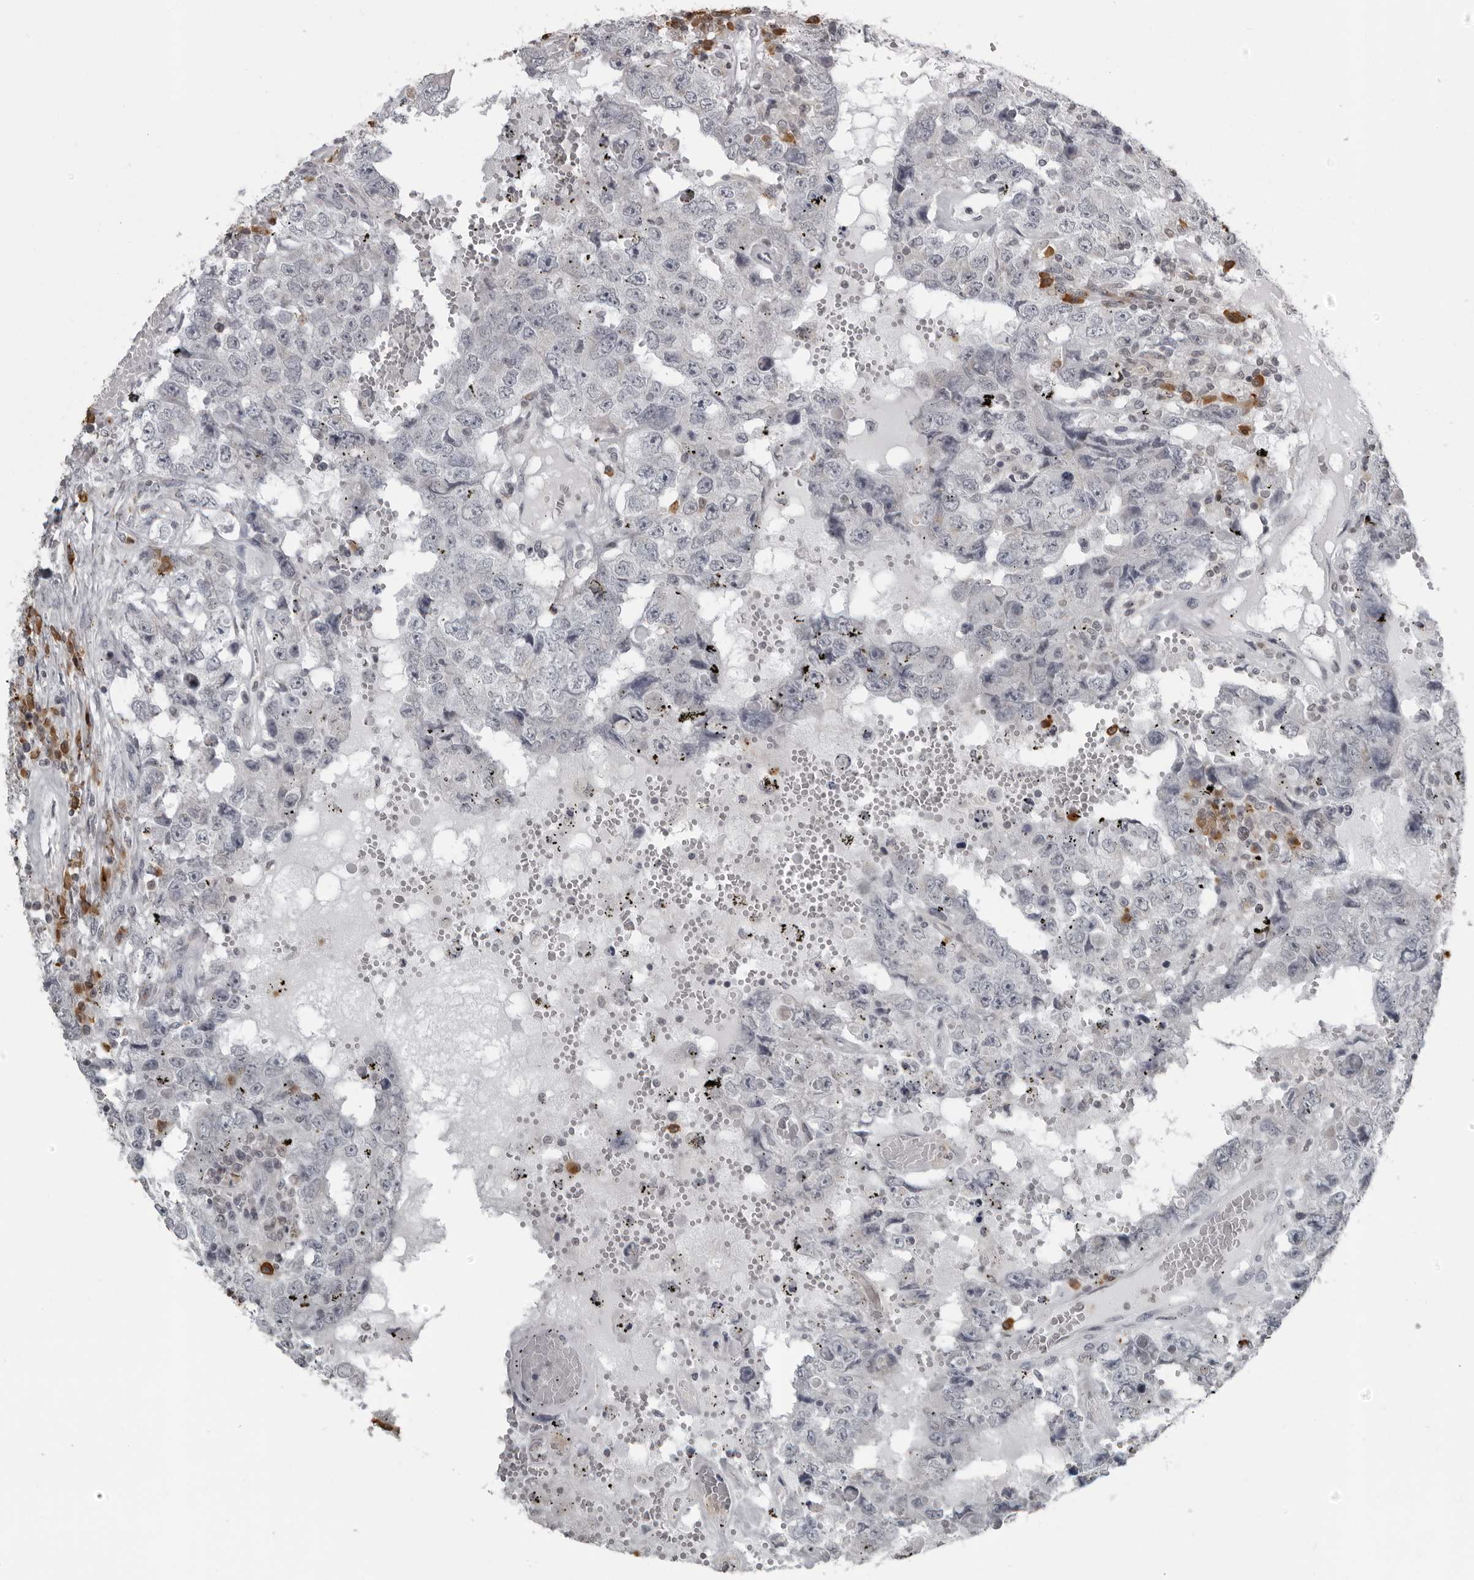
{"staining": {"intensity": "negative", "quantity": "none", "location": "none"}, "tissue": "testis cancer", "cell_type": "Tumor cells", "image_type": "cancer", "snomed": [{"axis": "morphology", "description": "Carcinoma, Embryonal, NOS"}, {"axis": "topography", "description": "Testis"}], "caption": "A histopathology image of testis cancer stained for a protein demonstrates no brown staining in tumor cells.", "gene": "RTCA", "patient": {"sex": "male", "age": 26}}